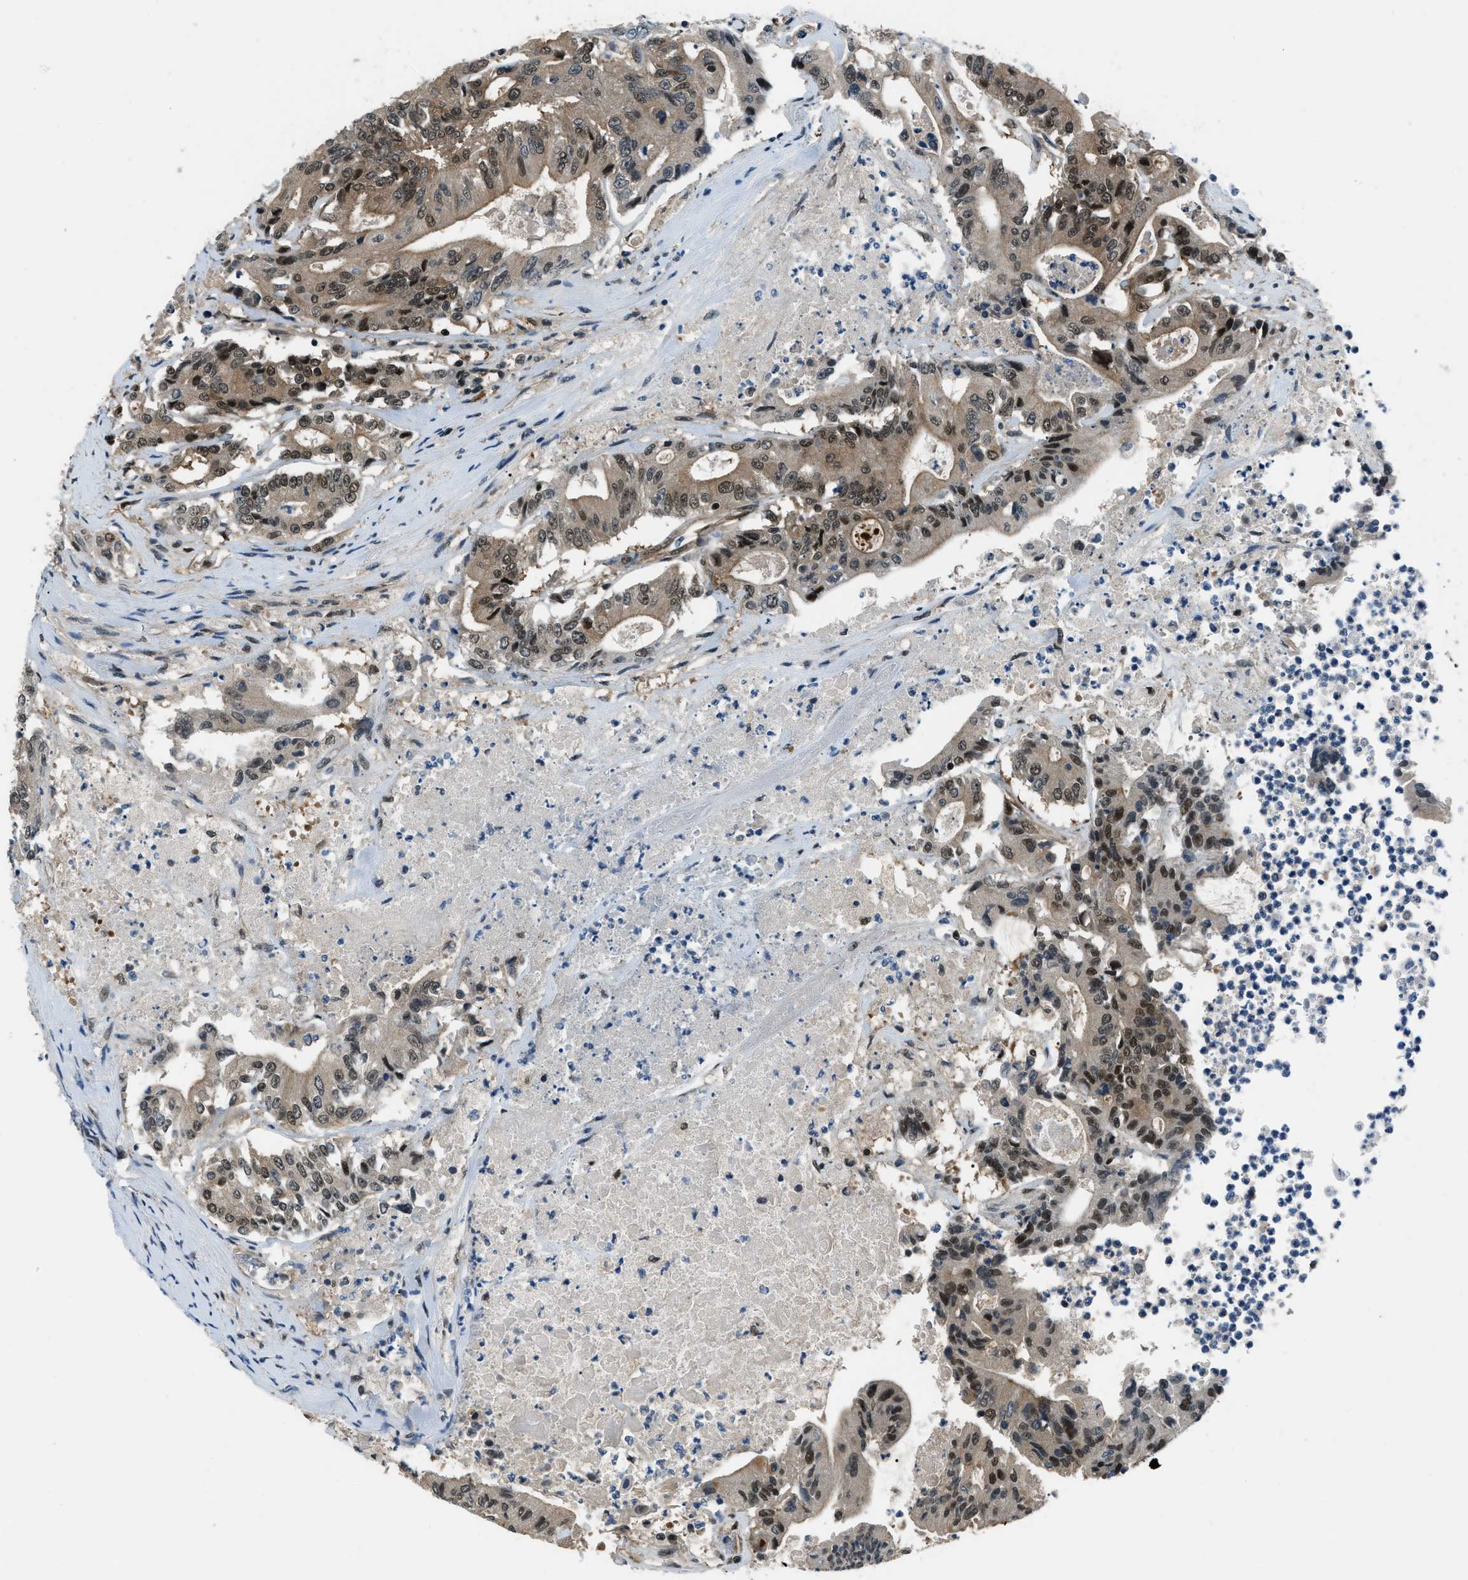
{"staining": {"intensity": "moderate", "quantity": ">75%", "location": "cytoplasmic/membranous,nuclear"}, "tissue": "colorectal cancer", "cell_type": "Tumor cells", "image_type": "cancer", "snomed": [{"axis": "morphology", "description": "Adenocarcinoma, NOS"}, {"axis": "topography", "description": "Colon"}], "caption": "This image shows colorectal cancer stained with IHC to label a protein in brown. The cytoplasmic/membranous and nuclear of tumor cells show moderate positivity for the protein. Nuclei are counter-stained blue.", "gene": "NUDCD3", "patient": {"sex": "female", "age": 77}}